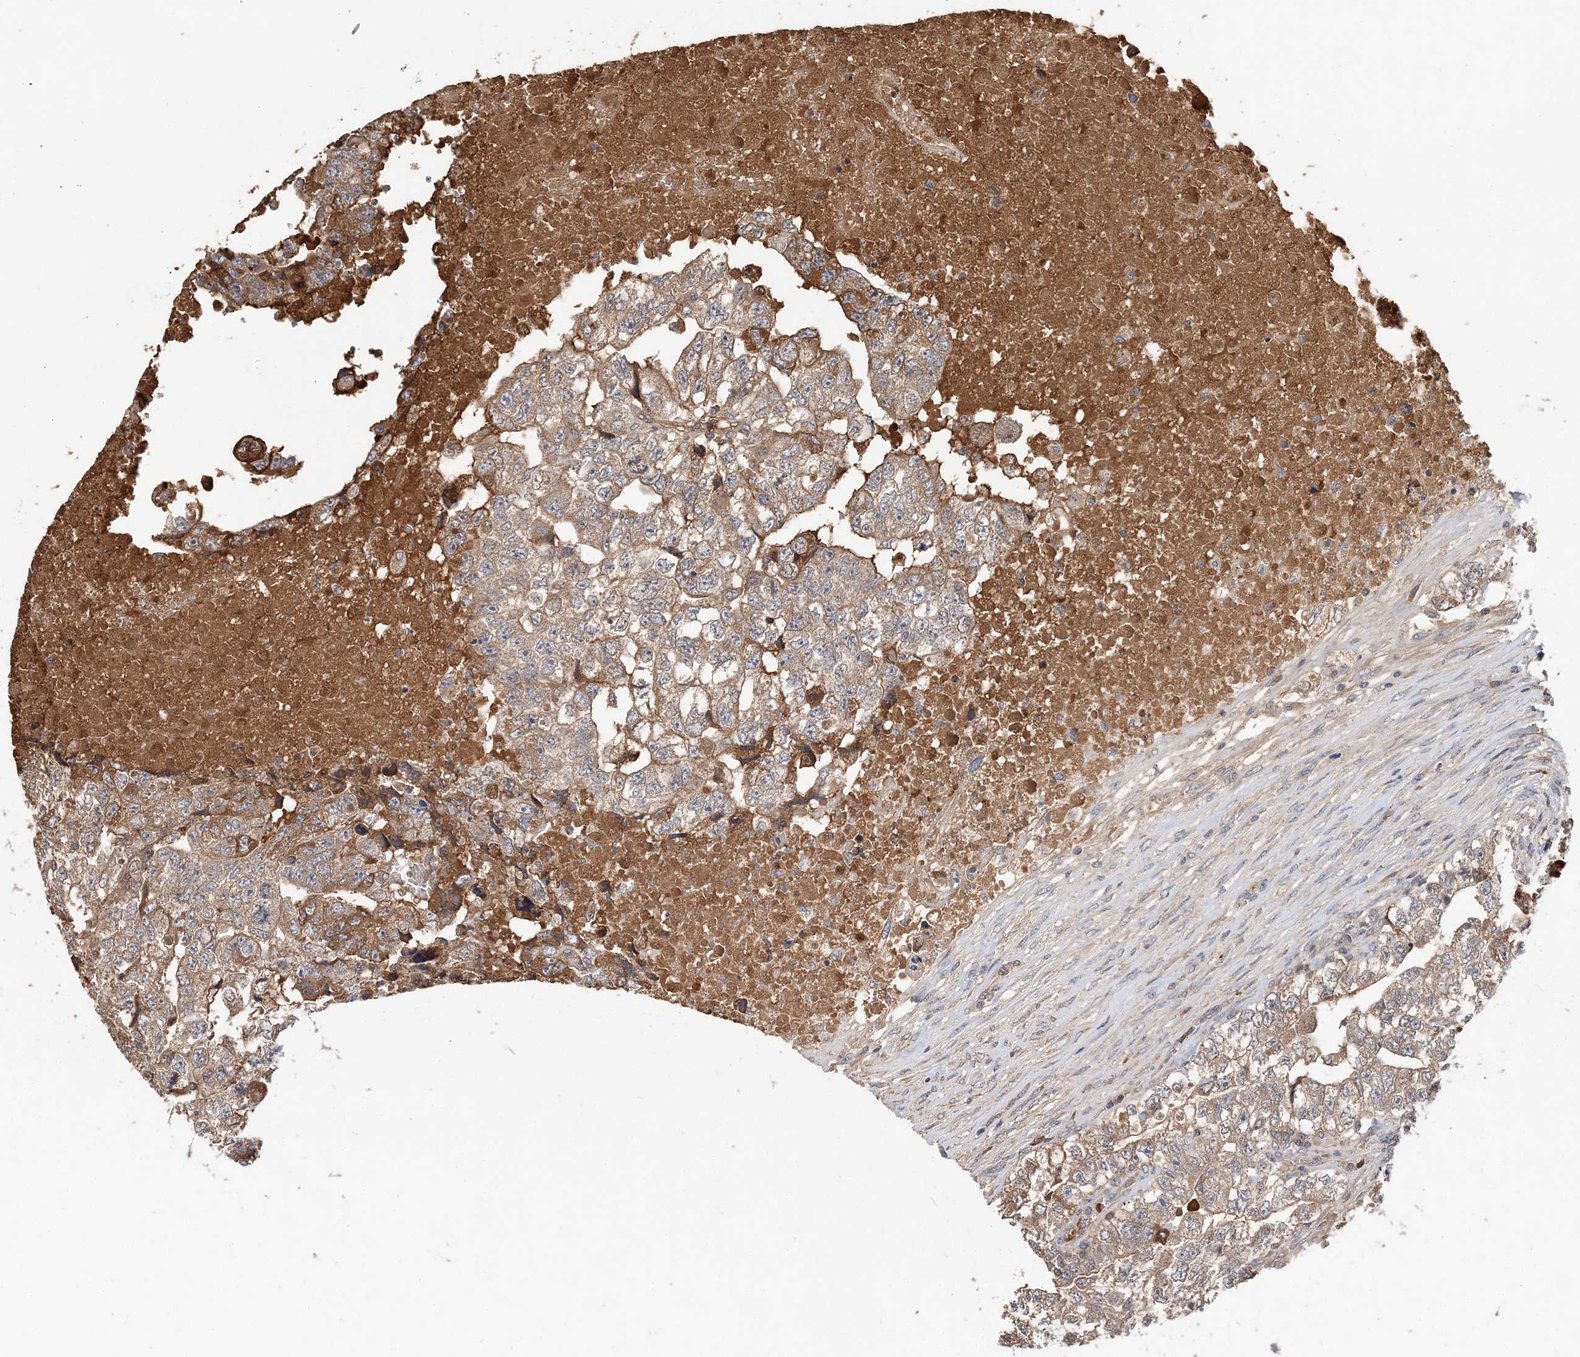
{"staining": {"intensity": "moderate", "quantity": "25%-75%", "location": "cytoplasmic/membranous"}, "tissue": "testis cancer", "cell_type": "Tumor cells", "image_type": "cancer", "snomed": [{"axis": "morphology", "description": "Carcinoma, Embryonal, NOS"}, {"axis": "topography", "description": "Testis"}], "caption": "A medium amount of moderate cytoplasmic/membranous staining is present in approximately 25%-75% of tumor cells in testis cancer tissue. (DAB IHC, brown staining for protein, blue staining for nuclei).", "gene": "SYCP3", "patient": {"sex": "male", "age": 36}}